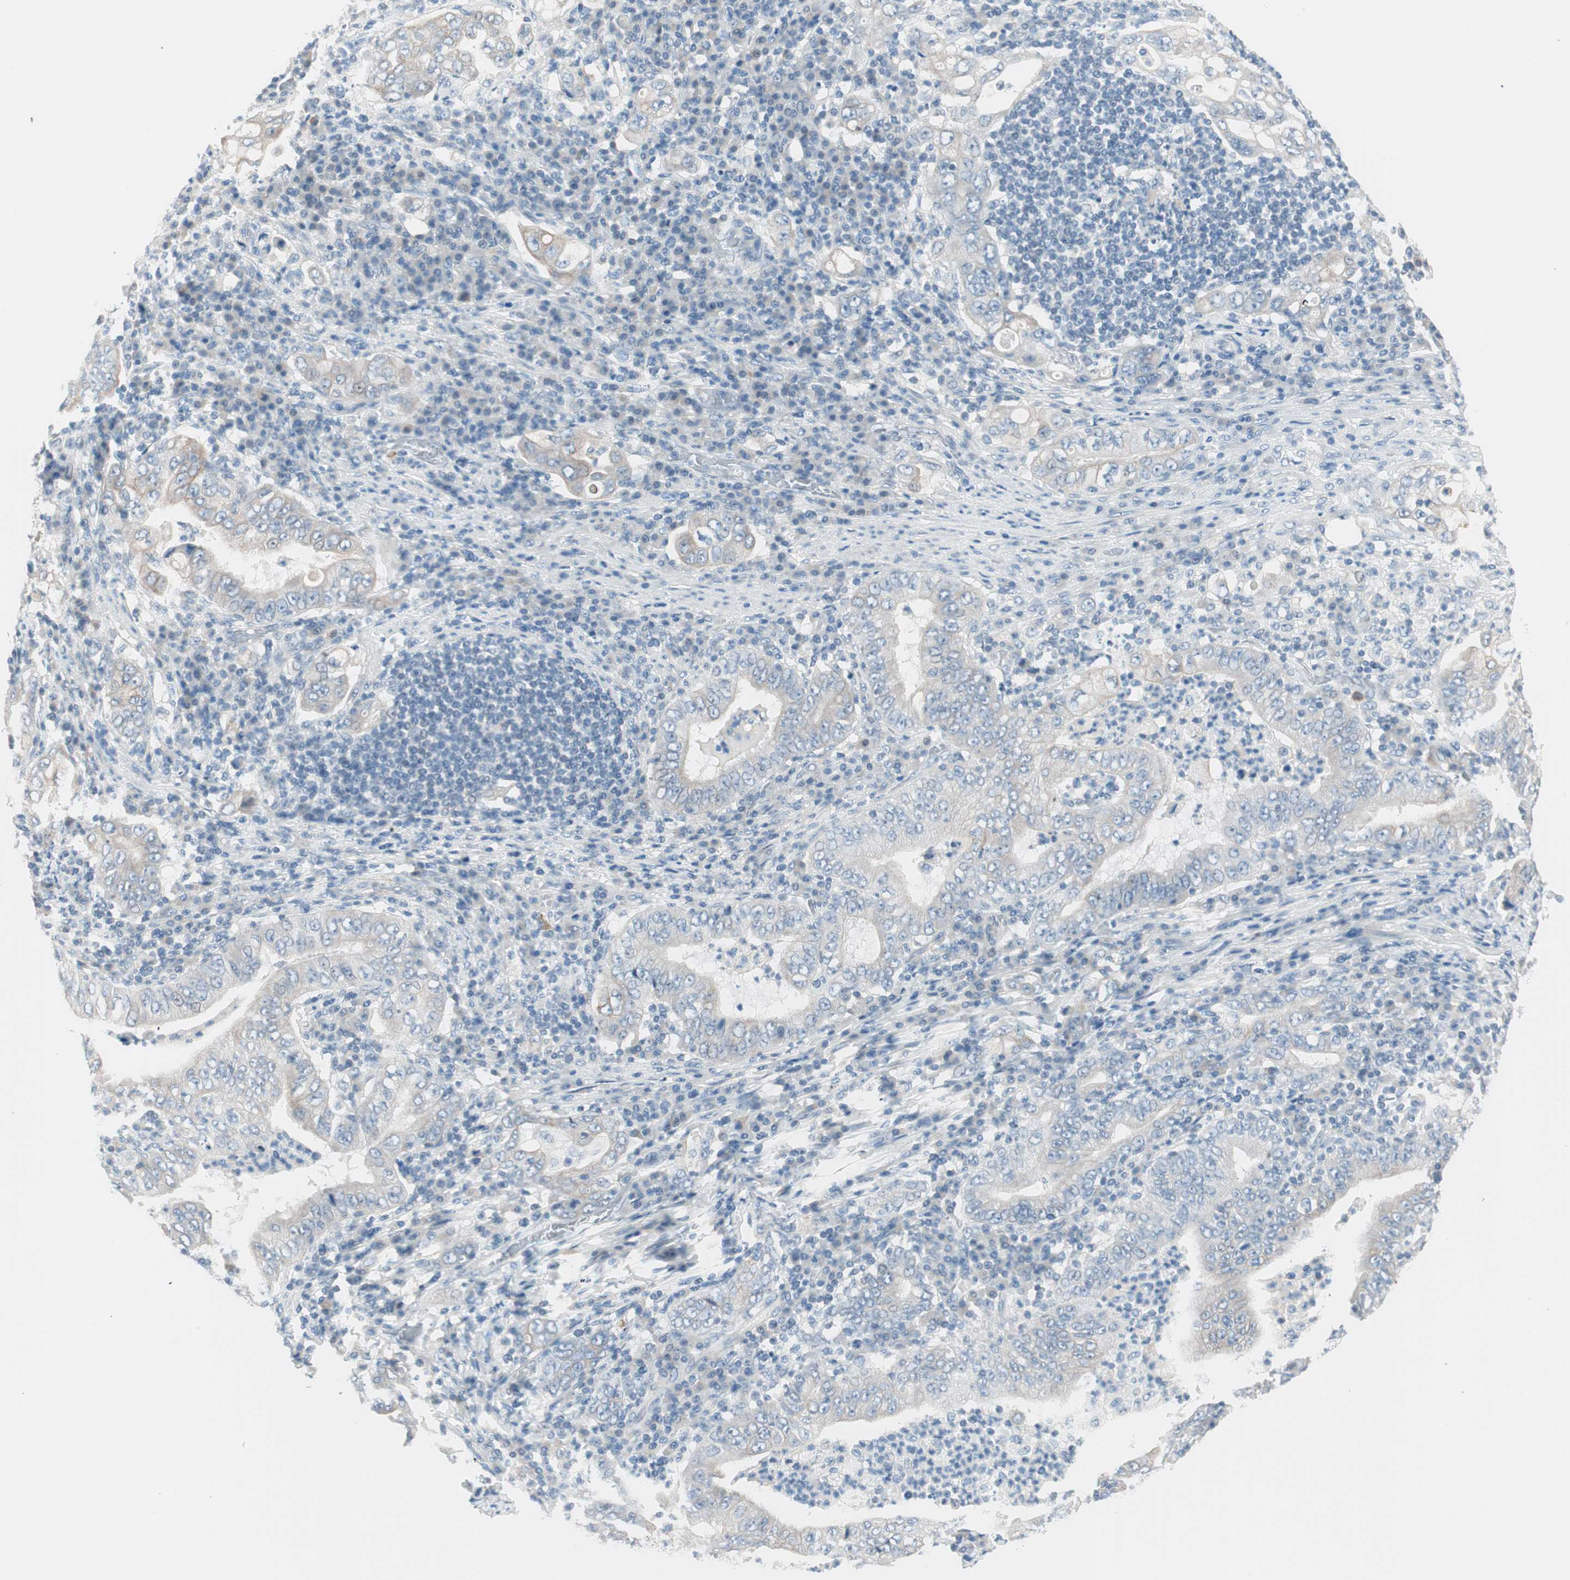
{"staining": {"intensity": "weak", "quantity": "<25%", "location": "cytoplasmic/membranous"}, "tissue": "stomach cancer", "cell_type": "Tumor cells", "image_type": "cancer", "snomed": [{"axis": "morphology", "description": "Normal tissue, NOS"}, {"axis": "morphology", "description": "Adenocarcinoma, NOS"}, {"axis": "topography", "description": "Esophagus"}, {"axis": "topography", "description": "Stomach, upper"}, {"axis": "topography", "description": "Peripheral nerve tissue"}], "caption": "Tumor cells show no significant protein positivity in stomach cancer. Nuclei are stained in blue.", "gene": "GNAO1", "patient": {"sex": "male", "age": 62}}